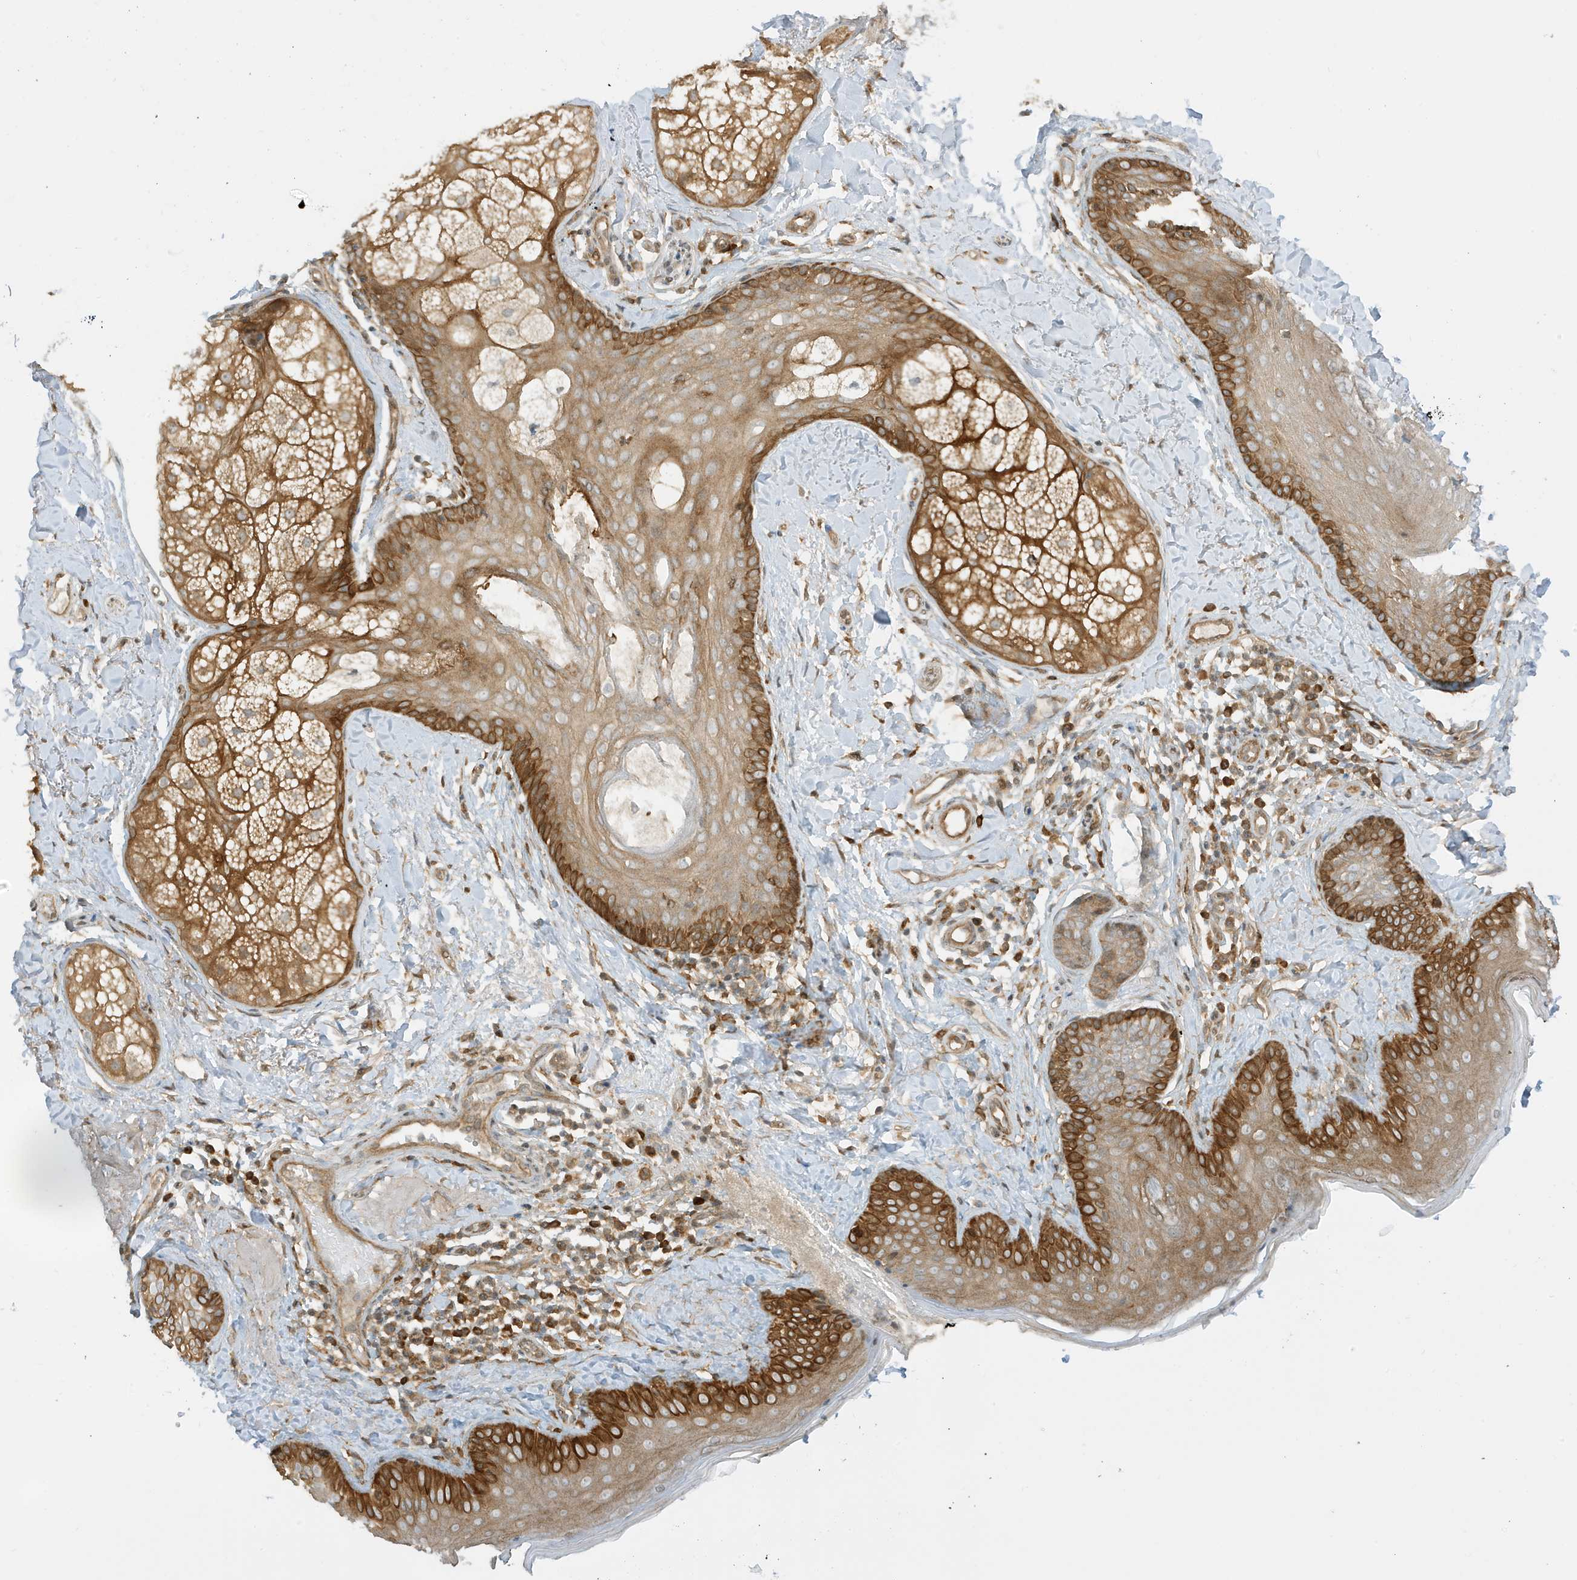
{"staining": {"intensity": "moderate", "quantity": ">75%", "location": "cytoplasmic/membranous"}, "tissue": "skin", "cell_type": "Fibroblasts", "image_type": "normal", "snomed": [{"axis": "morphology", "description": "Normal tissue, NOS"}, {"axis": "topography", "description": "Skin"}], "caption": "IHC histopathology image of unremarkable skin: human skin stained using IHC demonstrates medium levels of moderate protein expression localized specifically in the cytoplasmic/membranous of fibroblasts, appearing as a cytoplasmic/membranous brown color.", "gene": "SCARF2", "patient": {"sex": "male", "age": 57}}